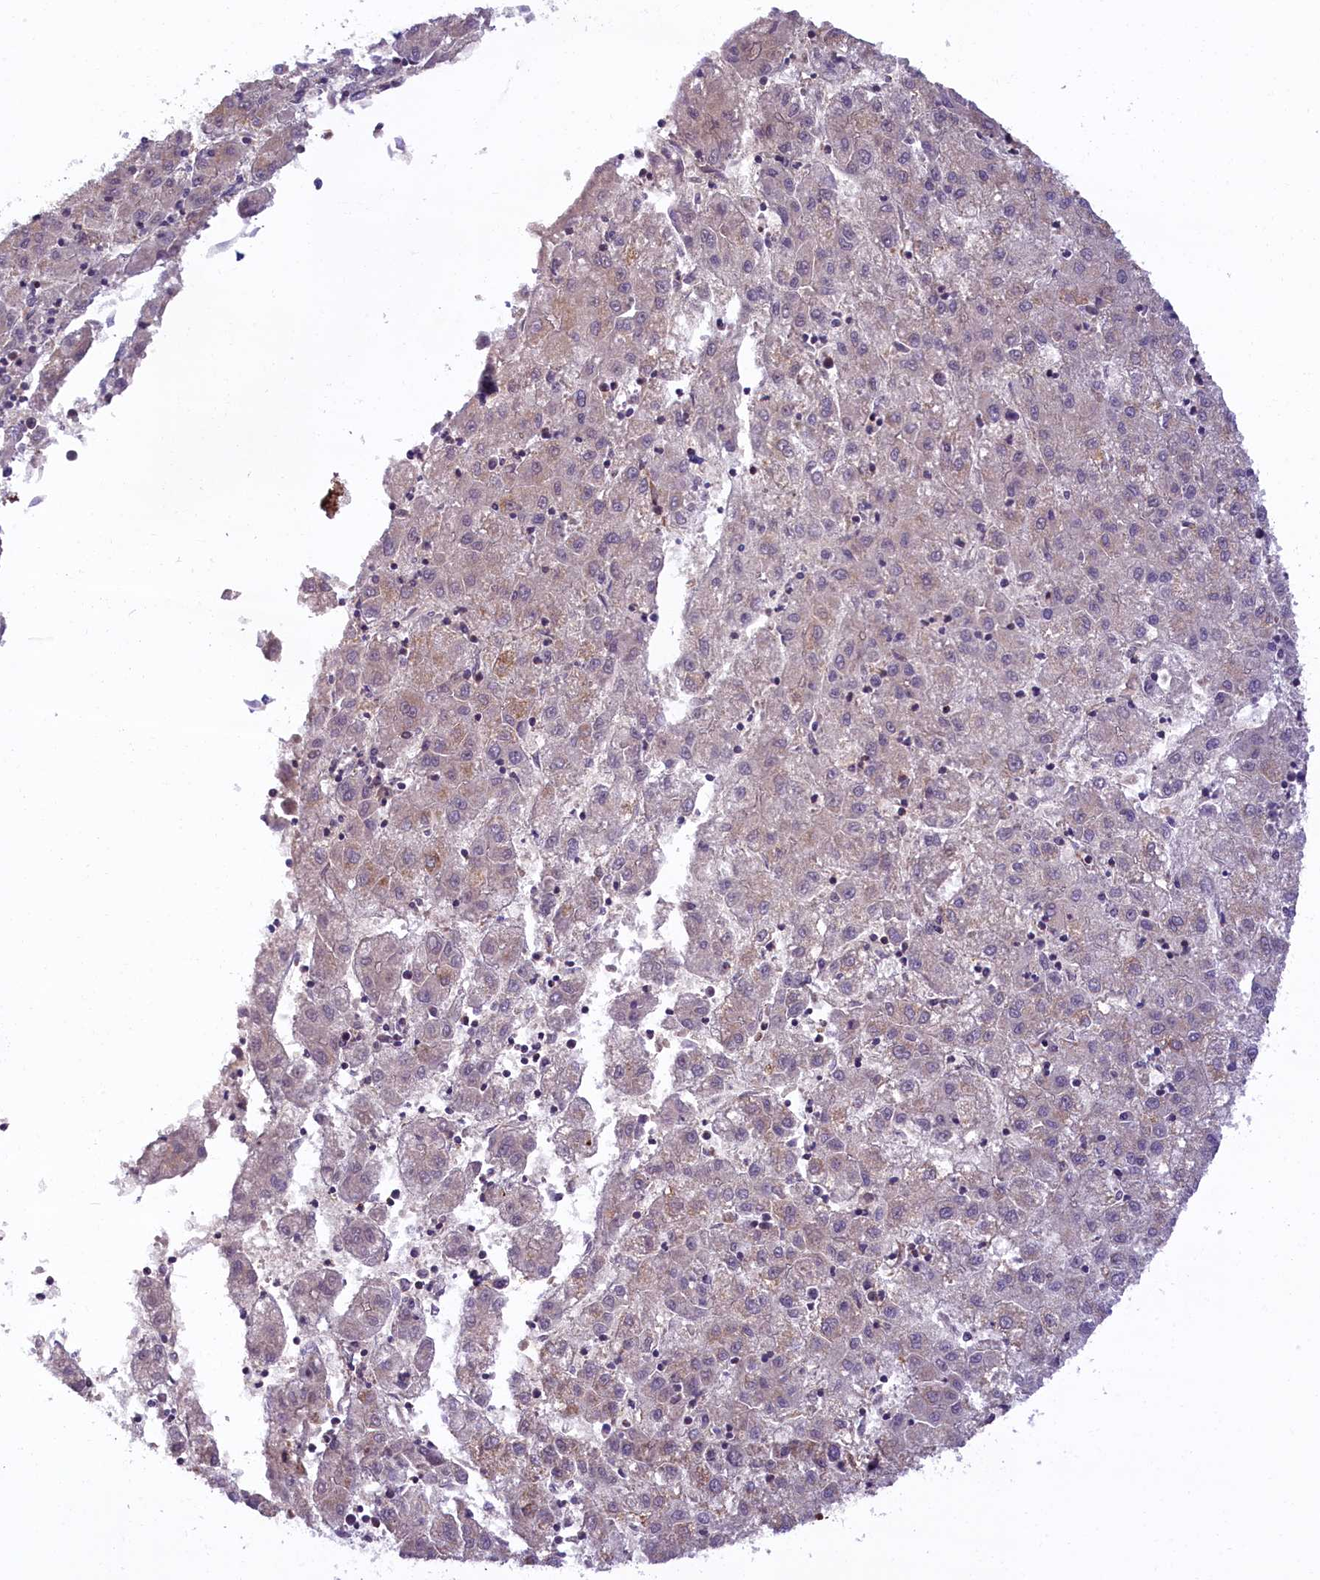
{"staining": {"intensity": "weak", "quantity": "<25%", "location": "cytoplasmic/membranous"}, "tissue": "liver cancer", "cell_type": "Tumor cells", "image_type": "cancer", "snomed": [{"axis": "morphology", "description": "Carcinoma, Hepatocellular, NOS"}, {"axis": "topography", "description": "Liver"}], "caption": "An immunohistochemistry (IHC) micrograph of liver cancer (hepatocellular carcinoma) is shown. There is no staining in tumor cells of liver cancer (hepatocellular carcinoma).", "gene": "CARD8", "patient": {"sex": "male", "age": 72}}